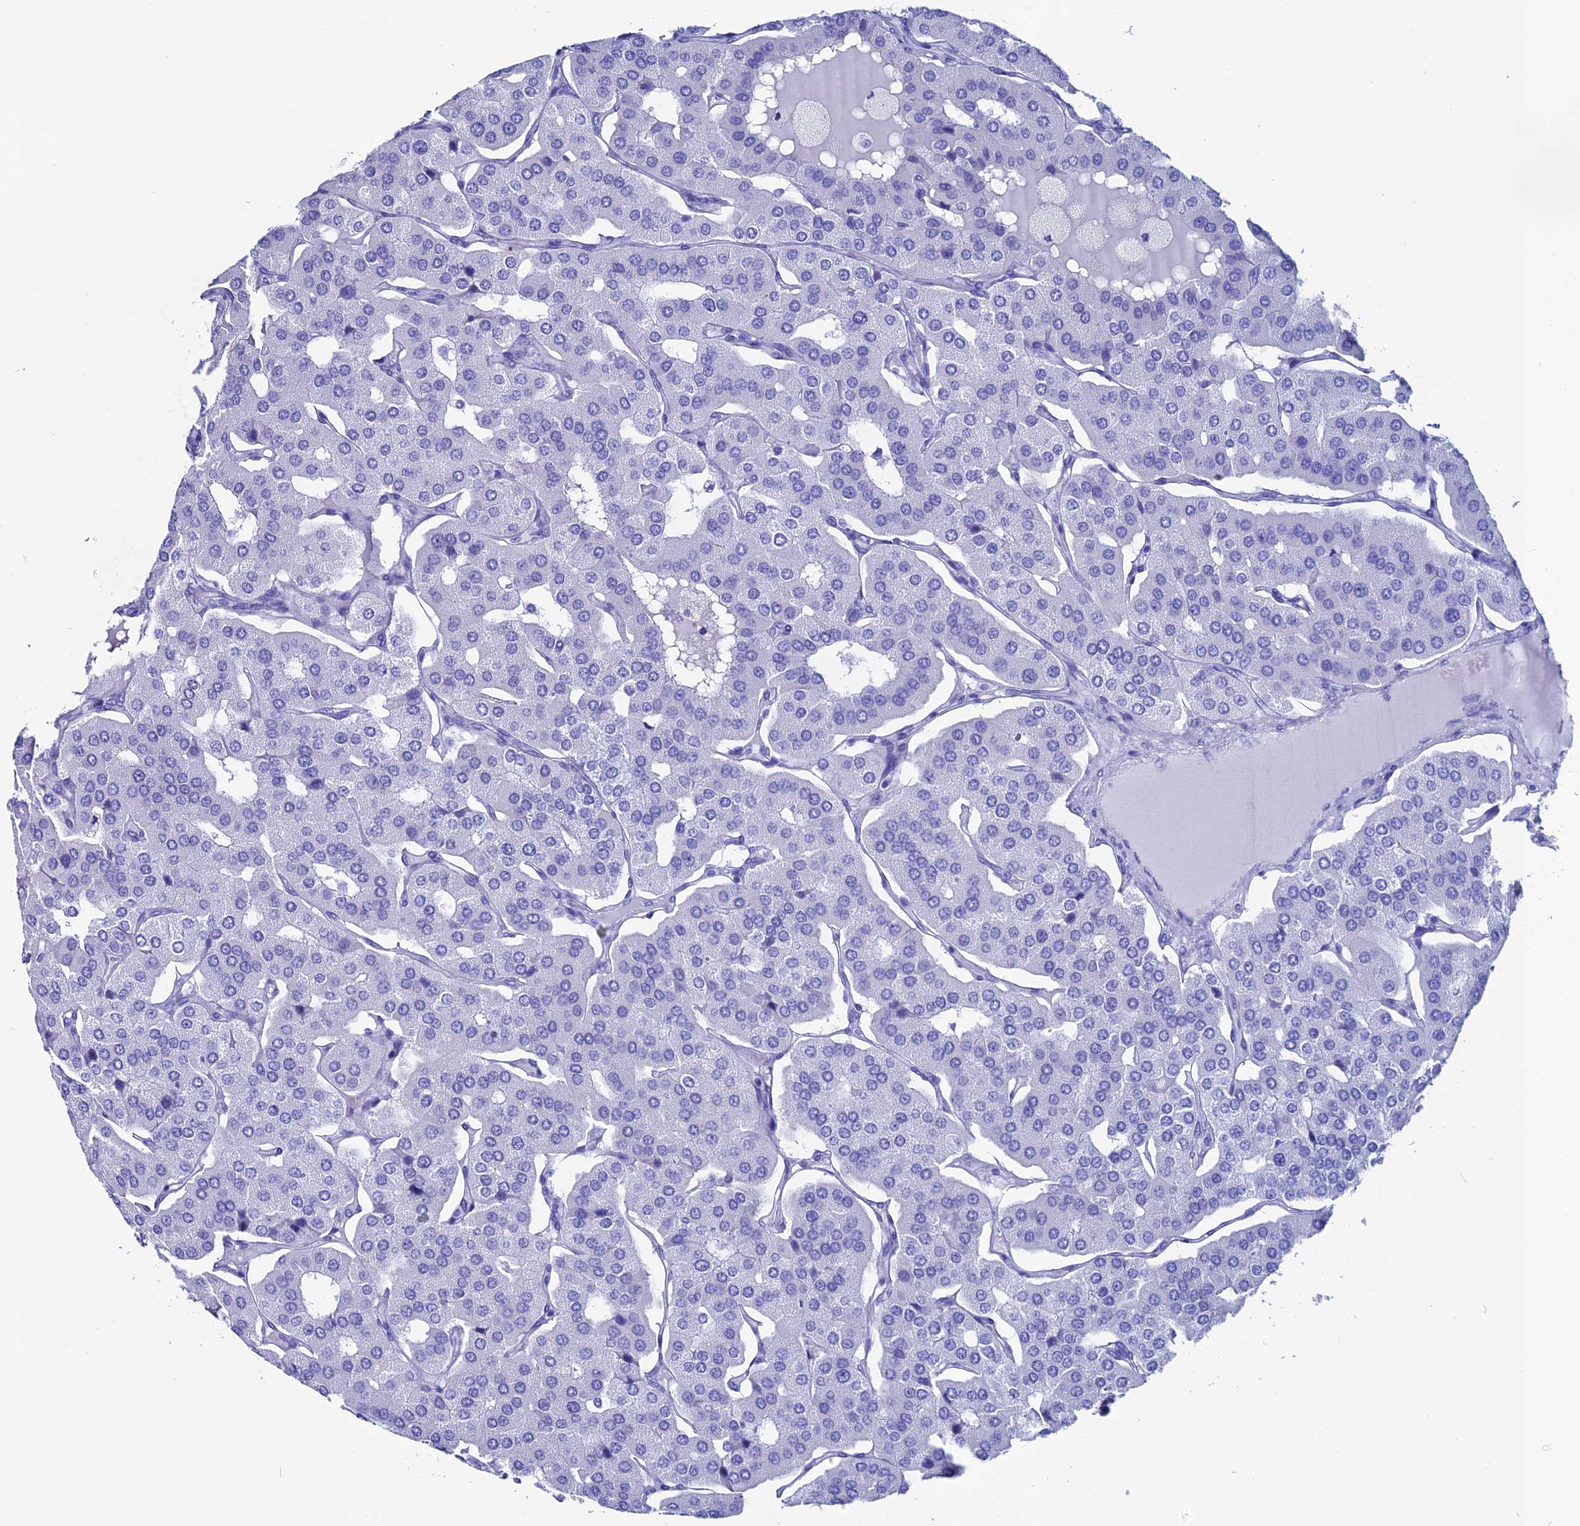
{"staining": {"intensity": "negative", "quantity": "none", "location": "none"}, "tissue": "parathyroid gland", "cell_type": "Glandular cells", "image_type": "normal", "snomed": [{"axis": "morphology", "description": "Normal tissue, NOS"}, {"axis": "morphology", "description": "Adenoma, NOS"}, {"axis": "topography", "description": "Parathyroid gland"}], "caption": "An IHC photomicrograph of unremarkable parathyroid gland is shown. There is no staining in glandular cells of parathyroid gland. (DAB immunohistochemistry (IHC) visualized using brightfield microscopy, high magnification).", "gene": "ANKRD29", "patient": {"sex": "female", "age": 86}}